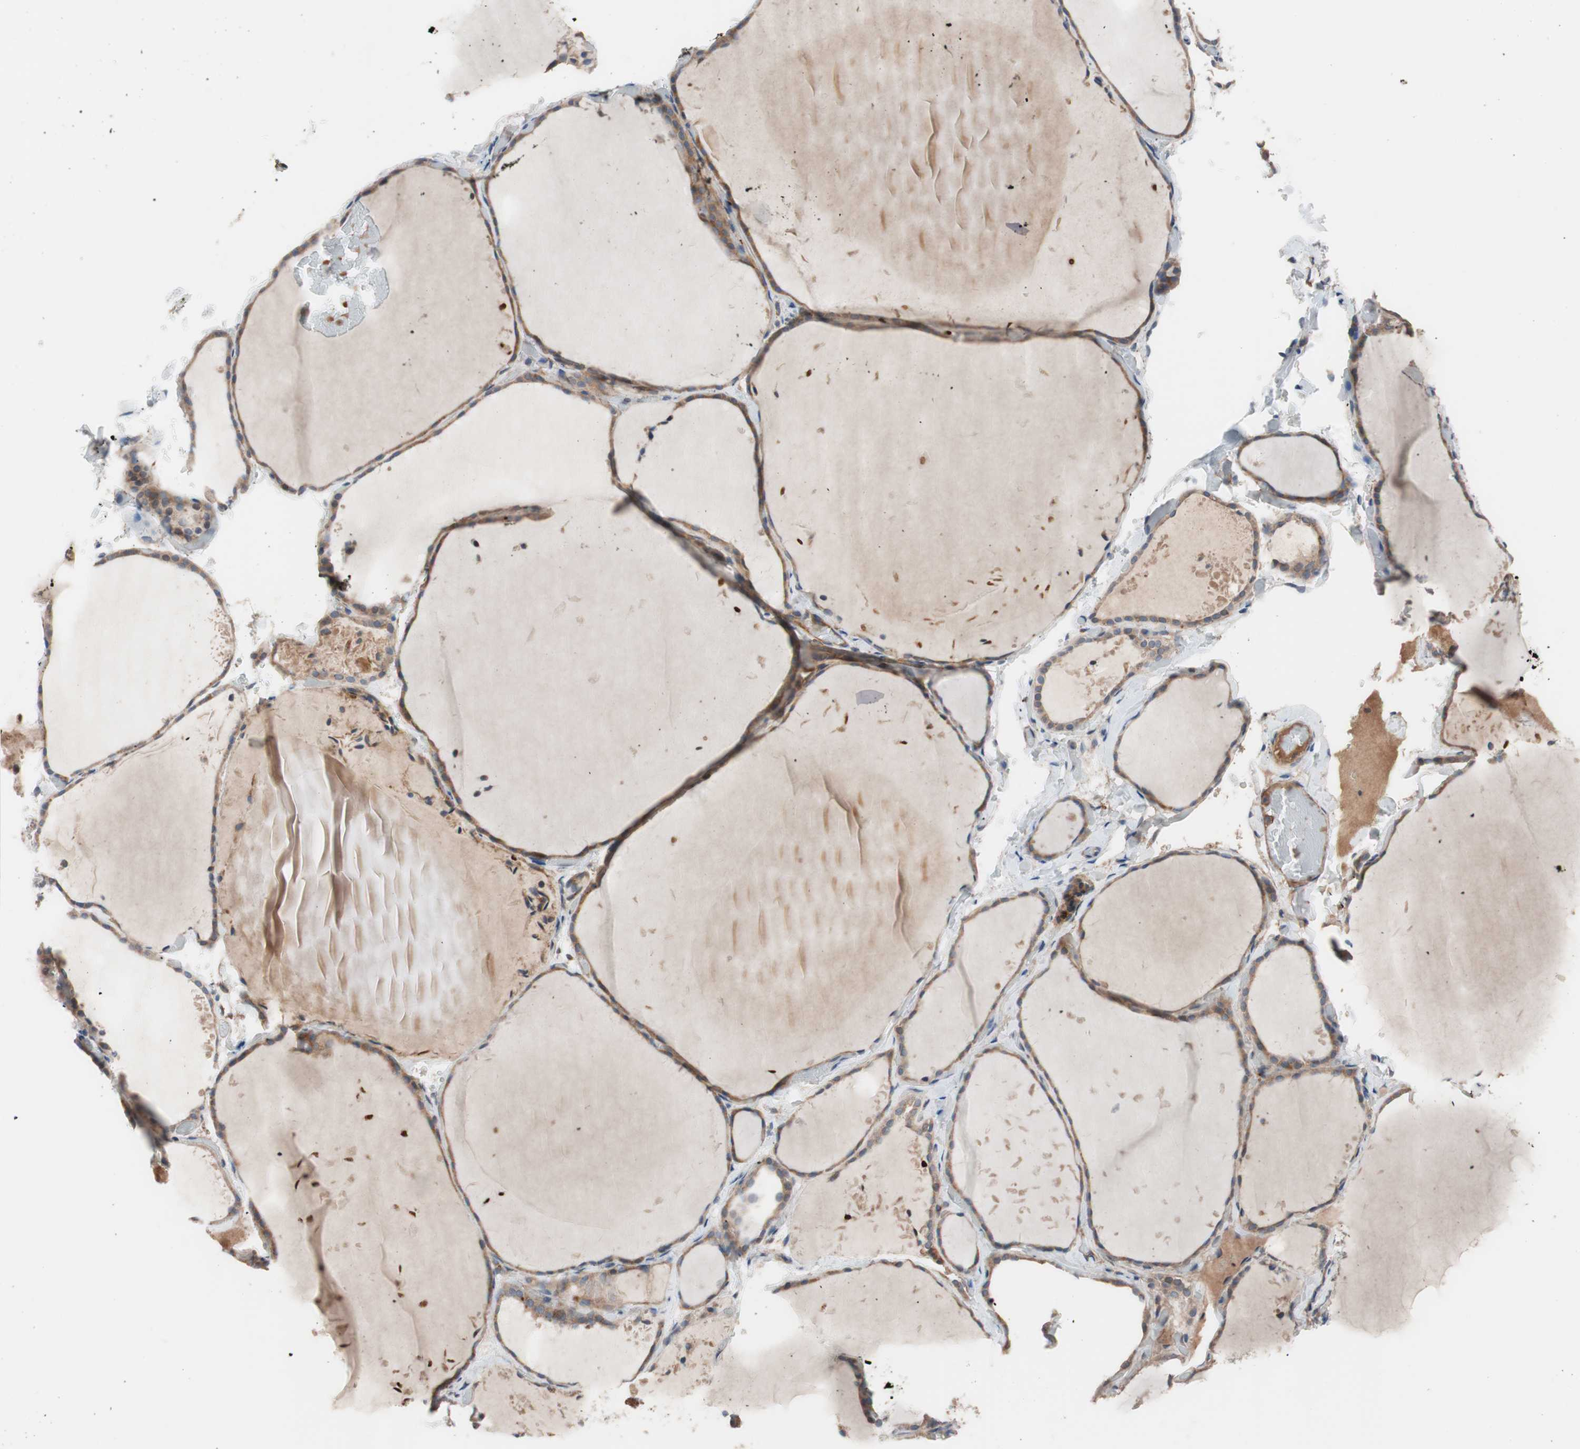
{"staining": {"intensity": "moderate", "quantity": ">75%", "location": "cytoplasmic/membranous"}, "tissue": "thyroid gland", "cell_type": "Glandular cells", "image_type": "normal", "snomed": [{"axis": "morphology", "description": "Normal tissue, NOS"}, {"axis": "topography", "description": "Thyroid gland"}], "caption": "Benign thyroid gland shows moderate cytoplasmic/membranous expression in about >75% of glandular cells, visualized by immunohistochemistry. Using DAB (3,3'-diaminobenzidine) (brown) and hematoxylin (blue) stains, captured at high magnification using brightfield microscopy.", "gene": "SDC4", "patient": {"sex": "female", "age": 22}}